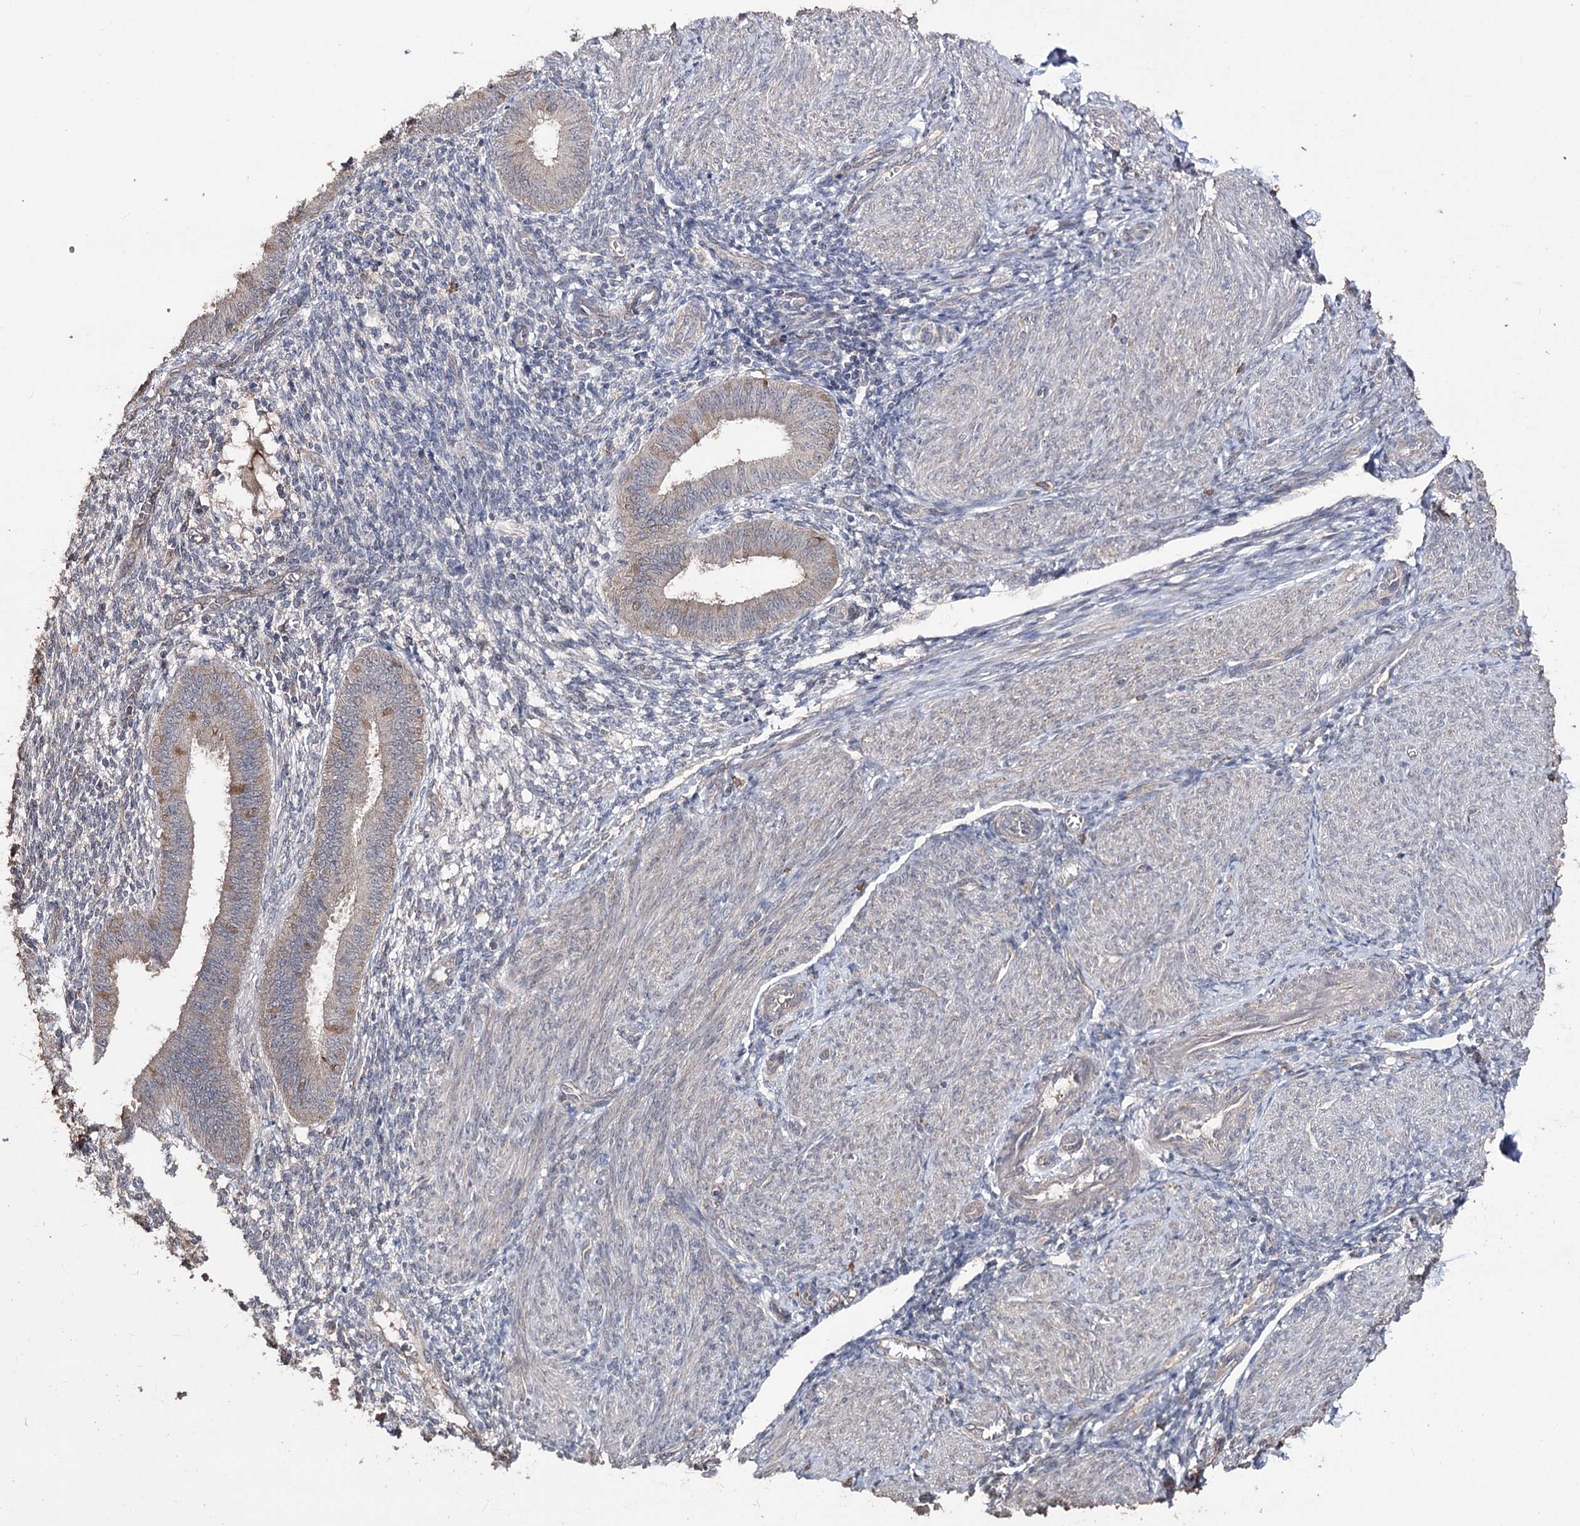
{"staining": {"intensity": "negative", "quantity": "none", "location": "none"}, "tissue": "endometrium", "cell_type": "Cells in endometrial stroma", "image_type": "normal", "snomed": [{"axis": "morphology", "description": "Normal tissue, NOS"}, {"axis": "topography", "description": "Uterus"}, {"axis": "topography", "description": "Endometrium"}], "caption": "A high-resolution histopathology image shows IHC staining of benign endometrium, which displays no significant expression in cells in endometrial stroma.", "gene": "ZNF662", "patient": {"sex": "female", "age": 48}}